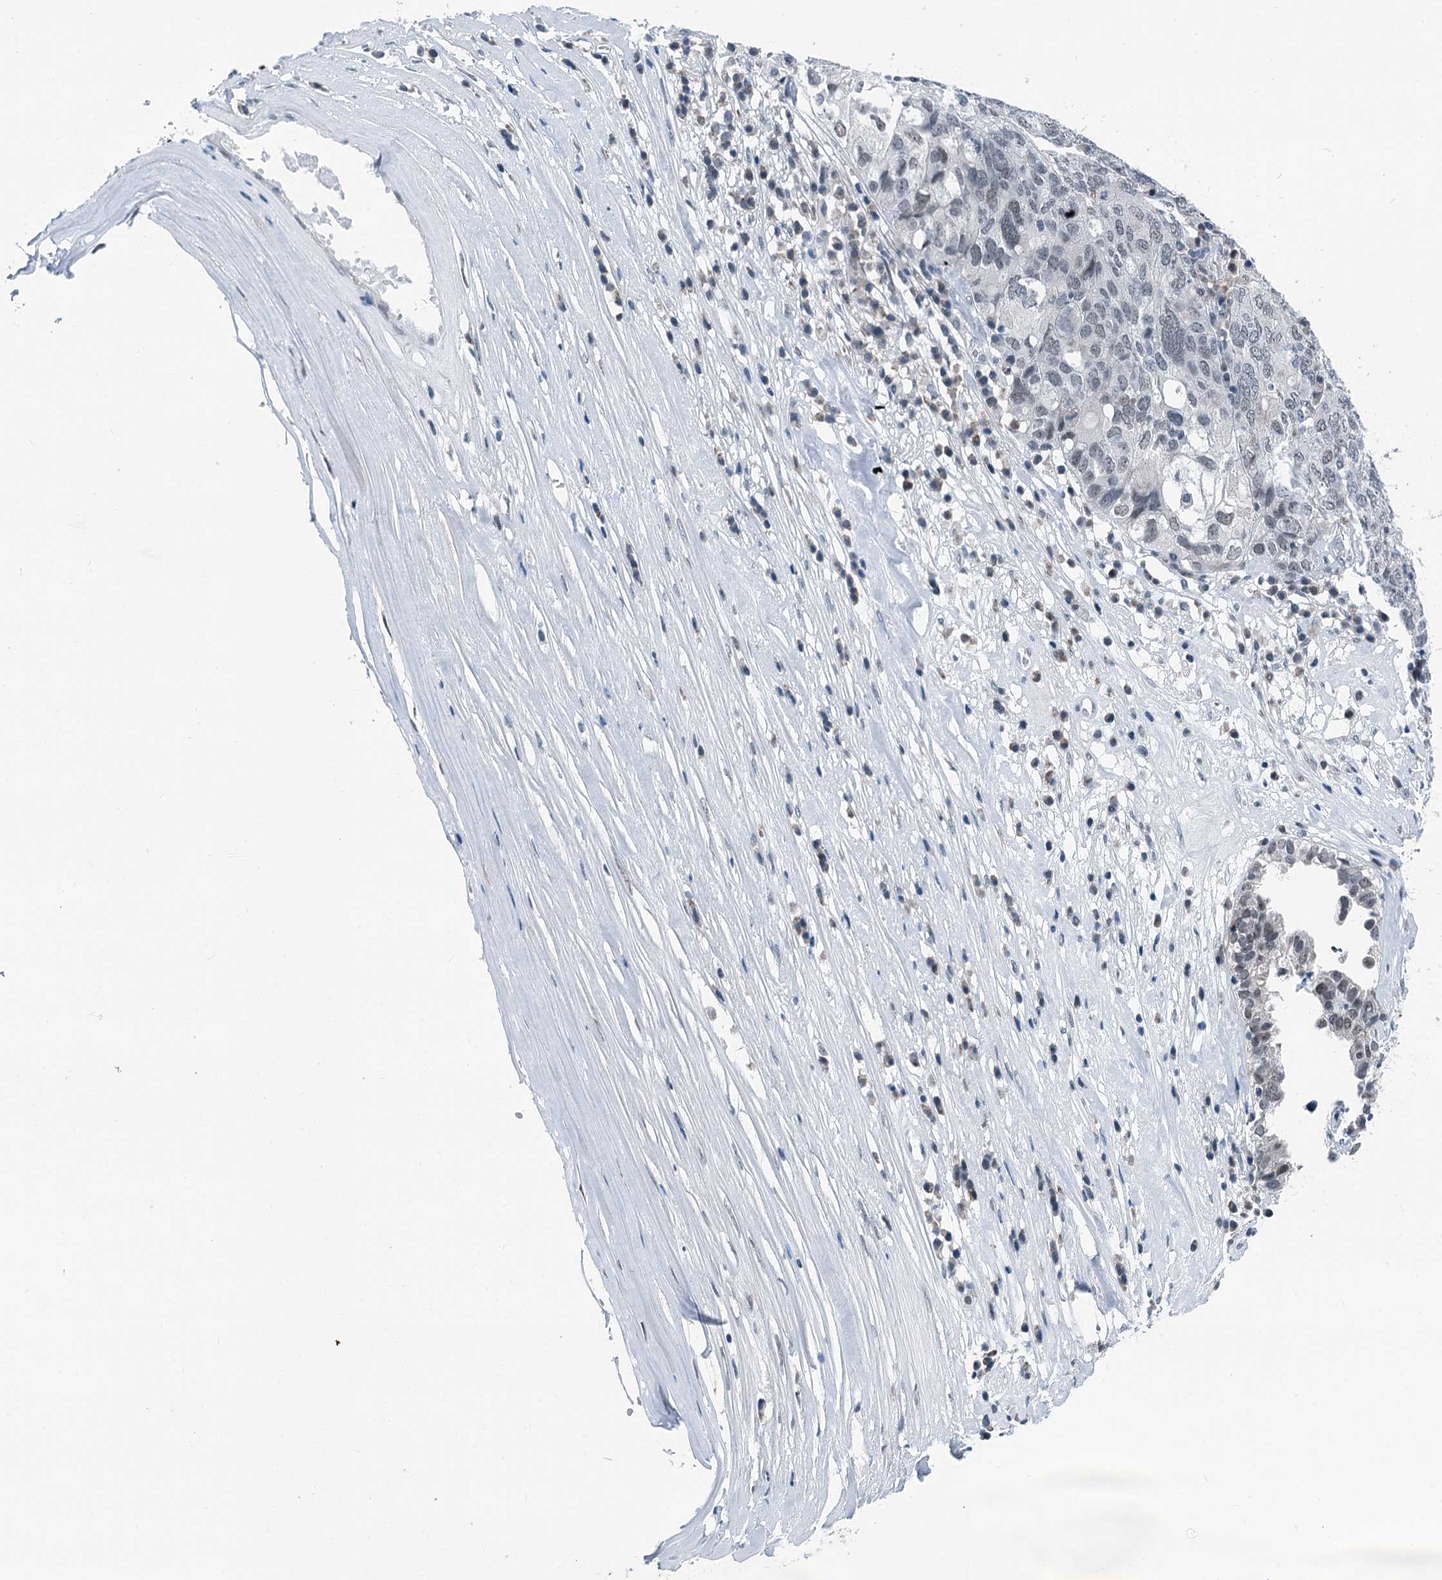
{"staining": {"intensity": "negative", "quantity": "none", "location": "none"}, "tissue": "ovarian cancer", "cell_type": "Tumor cells", "image_type": "cancer", "snomed": [{"axis": "morphology", "description": "Carcinoma, endometroid"}, {"axis": "topography", "description": "Ovary"}], "caption": "A histopathology image of ovarian cancer stained for a protein shows no brown staining in tumor cells.", "gene": "TRPT1", "patient": {"sex": "female", "age": 62}}